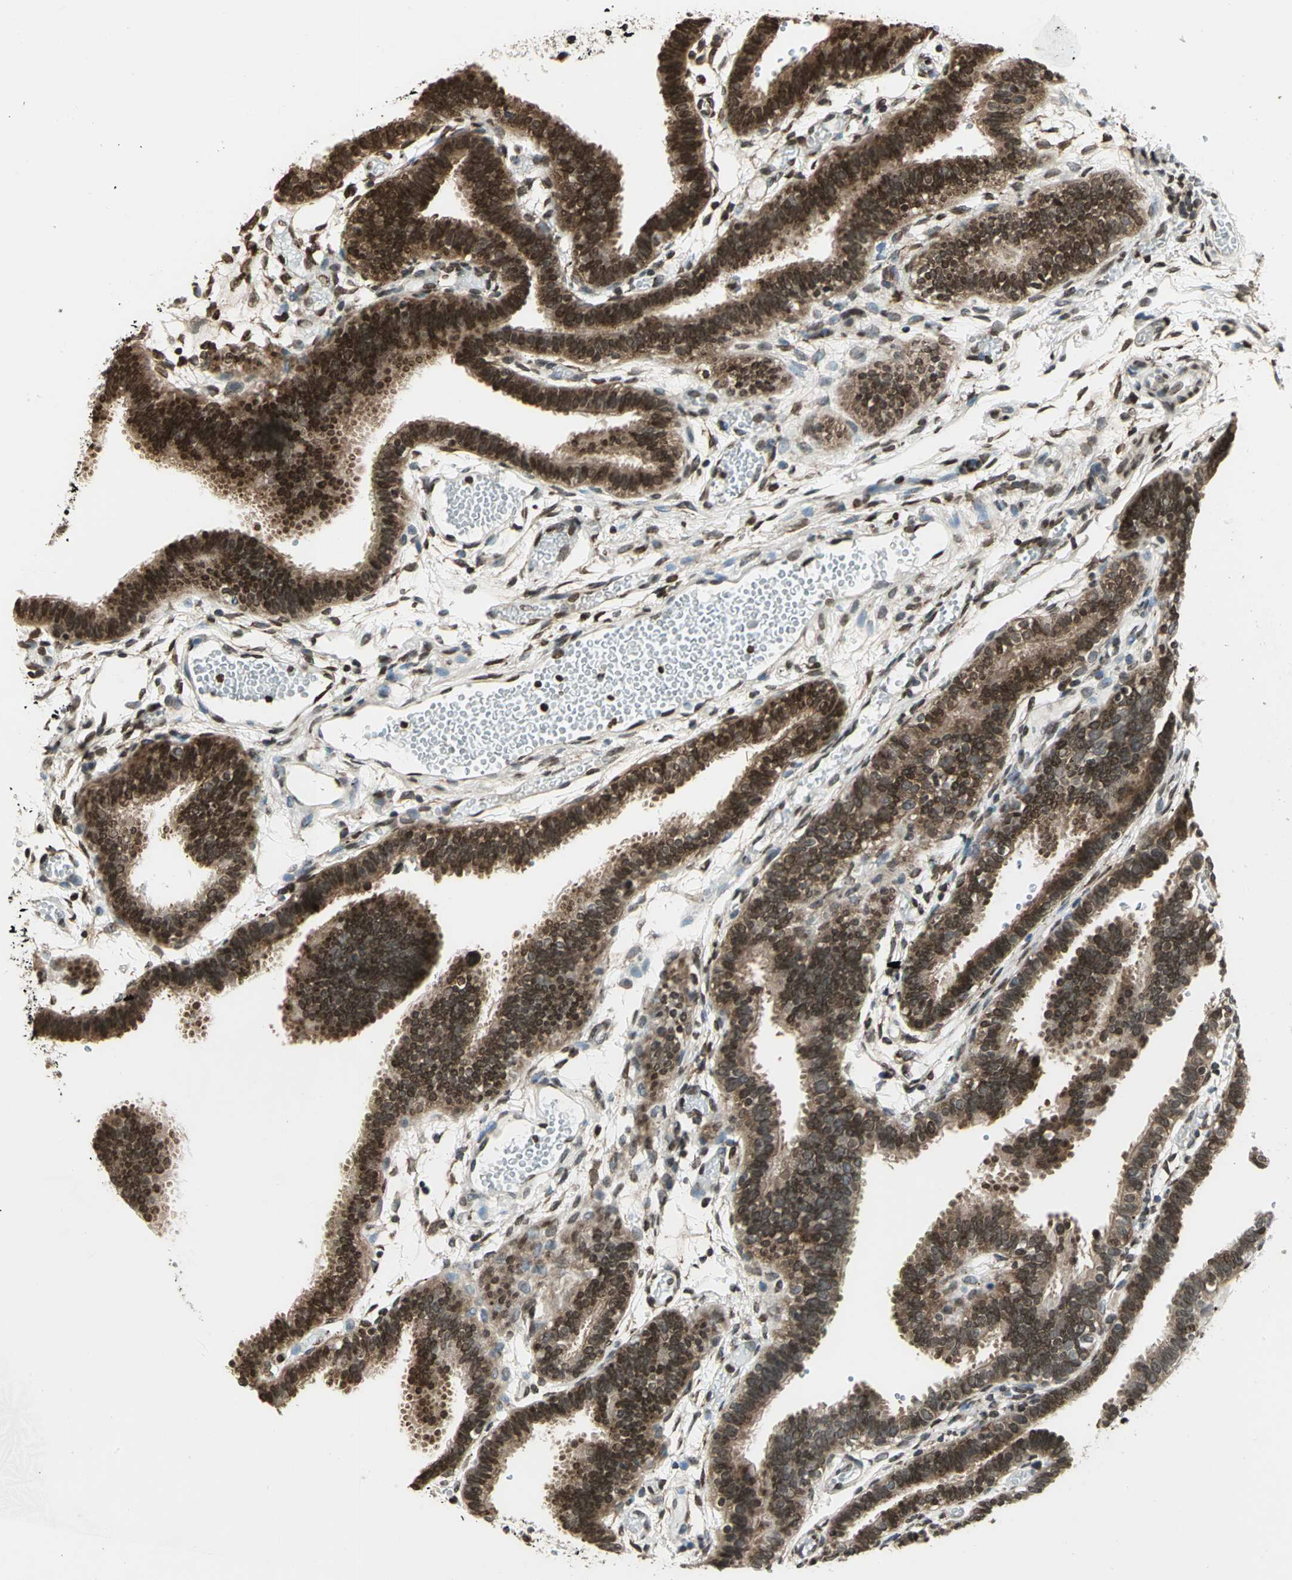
{"staining": {"intensity": "strong", "quantity": "25%-75%", "location": "cytoplasmic/membranous,nuclear"}, "tissue": "fallopian tube", "cell_type": "Glandular cells", "image_type": "normal", "snomed": [{"axis": "morphology", "description": "Normal tissue, NOS"}, {"axis": "topography", "description": "Fallopian tube"}], "caption": "A high-resolution micrograph shows immunohistochemistry (IHC) staining of benign fallopian tube, which displays strong cytoplasmic/membranous,nuclear staining in approximately 25%-75% of glandular cells. The staining was performed using DAB (3,3'-diaminobenzidine) to visualize the protein expression in brown, while the nuclei were stained in blue with hematoxylin (Magnification: 20x).", "gene": "LGALS3", "patient": {"sex": "female", "age": 29}}